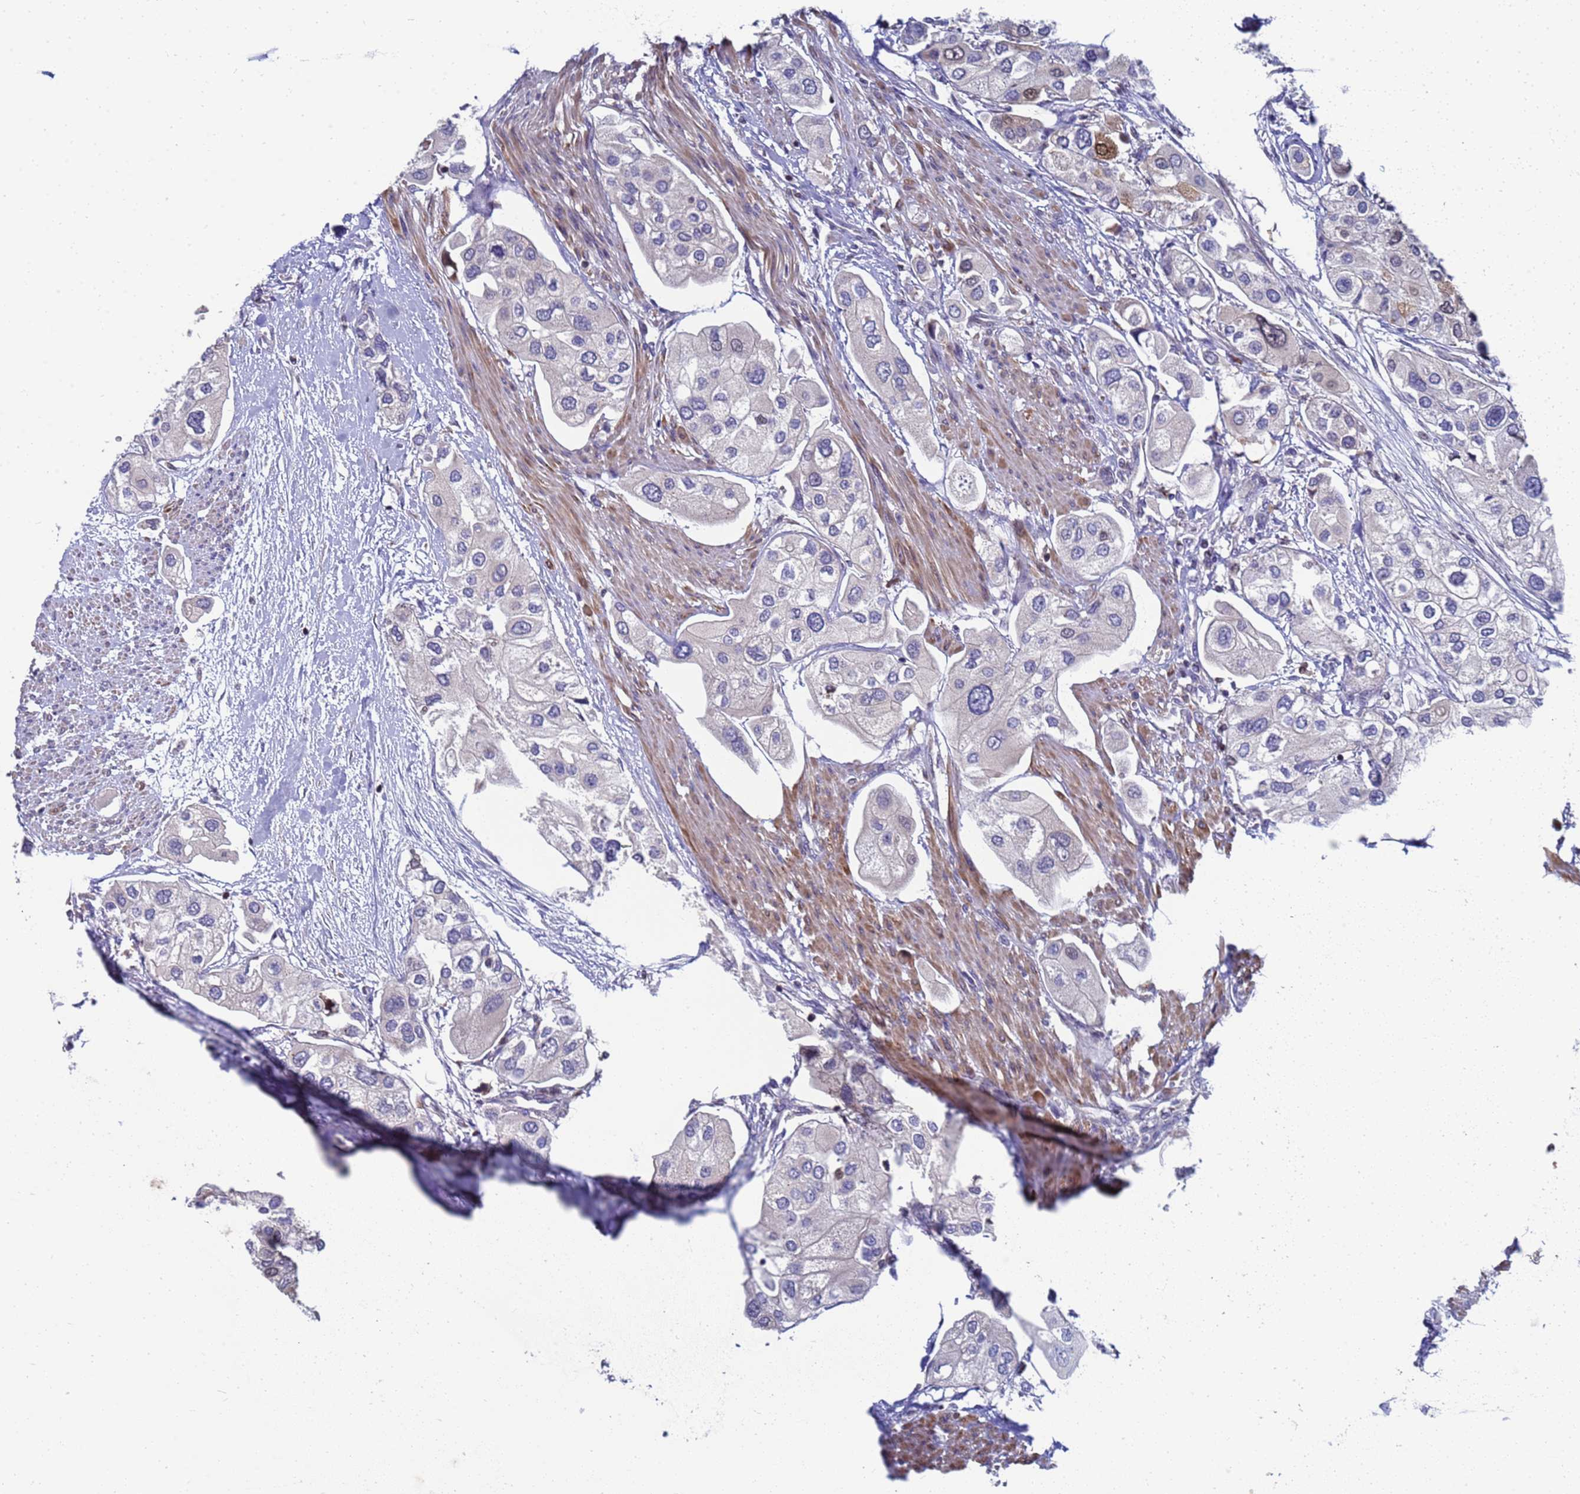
{"staining": {"intensity": "negative", "quantity": "none", "location": "none"}, "tissue": "urothelial cancer", "cell_type": "Tumor cells", "image_type": "cancer", "snomed": [{"axis": "morphology", "description": "Urothelial carcinoma, High grade"}, {"axis": "topography", "description": "Urinary bladder"}], "caption": "Tumor cells show no significant protein positivity in high-grade urothelial carcinoma.", "gene": "ENOSF1", "patient": {"sex": "male", "age": 64}}